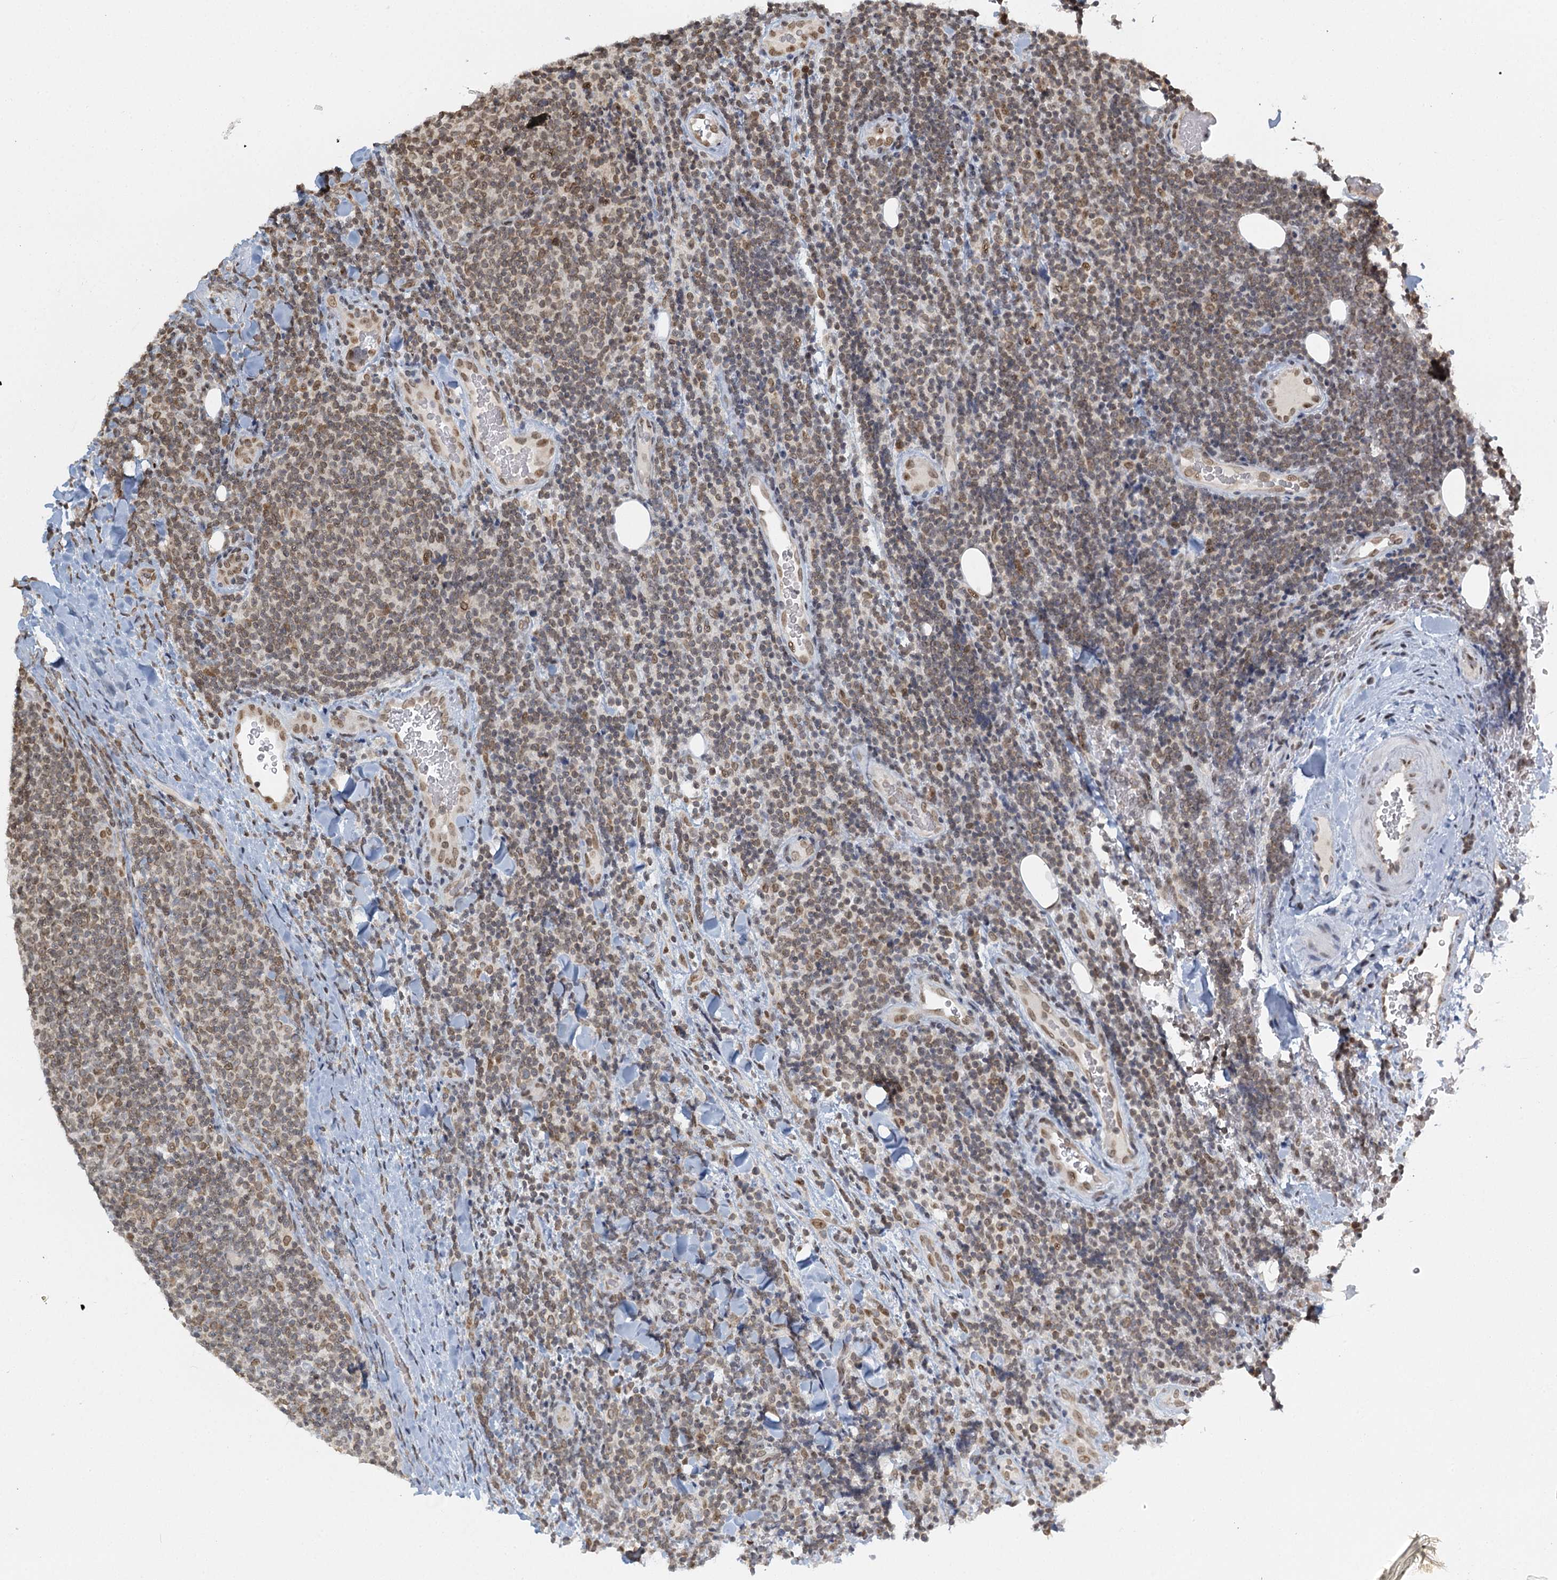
{"staining": {"intensity": "moderate", "quantity": "25%-75%", "location": "nuclear"}, "tissue": "lymphoma", "cell_type": "Tumor cells", "image_type": "cancer", "snomed": [{"axis": "morphology", "description": "Malignant lymphoma, non-Hodgkin's type, Low grade"}, {"axis": "topography", "description": "Lymph node"}], "caption": "A high-resolution image shows immunohistochemistry staining of low-grade malignant lymphoma, non-Hodgkin's type, which displays moderate nuclear staining in approximately 25%-75% of tumor cells. Using DAB (brown) and hematoxylin (blue) stains, captured at high magnification using brightfield microscopy.", "gene": "TREX1", "patient": {"sex": "male", "age": 66}}